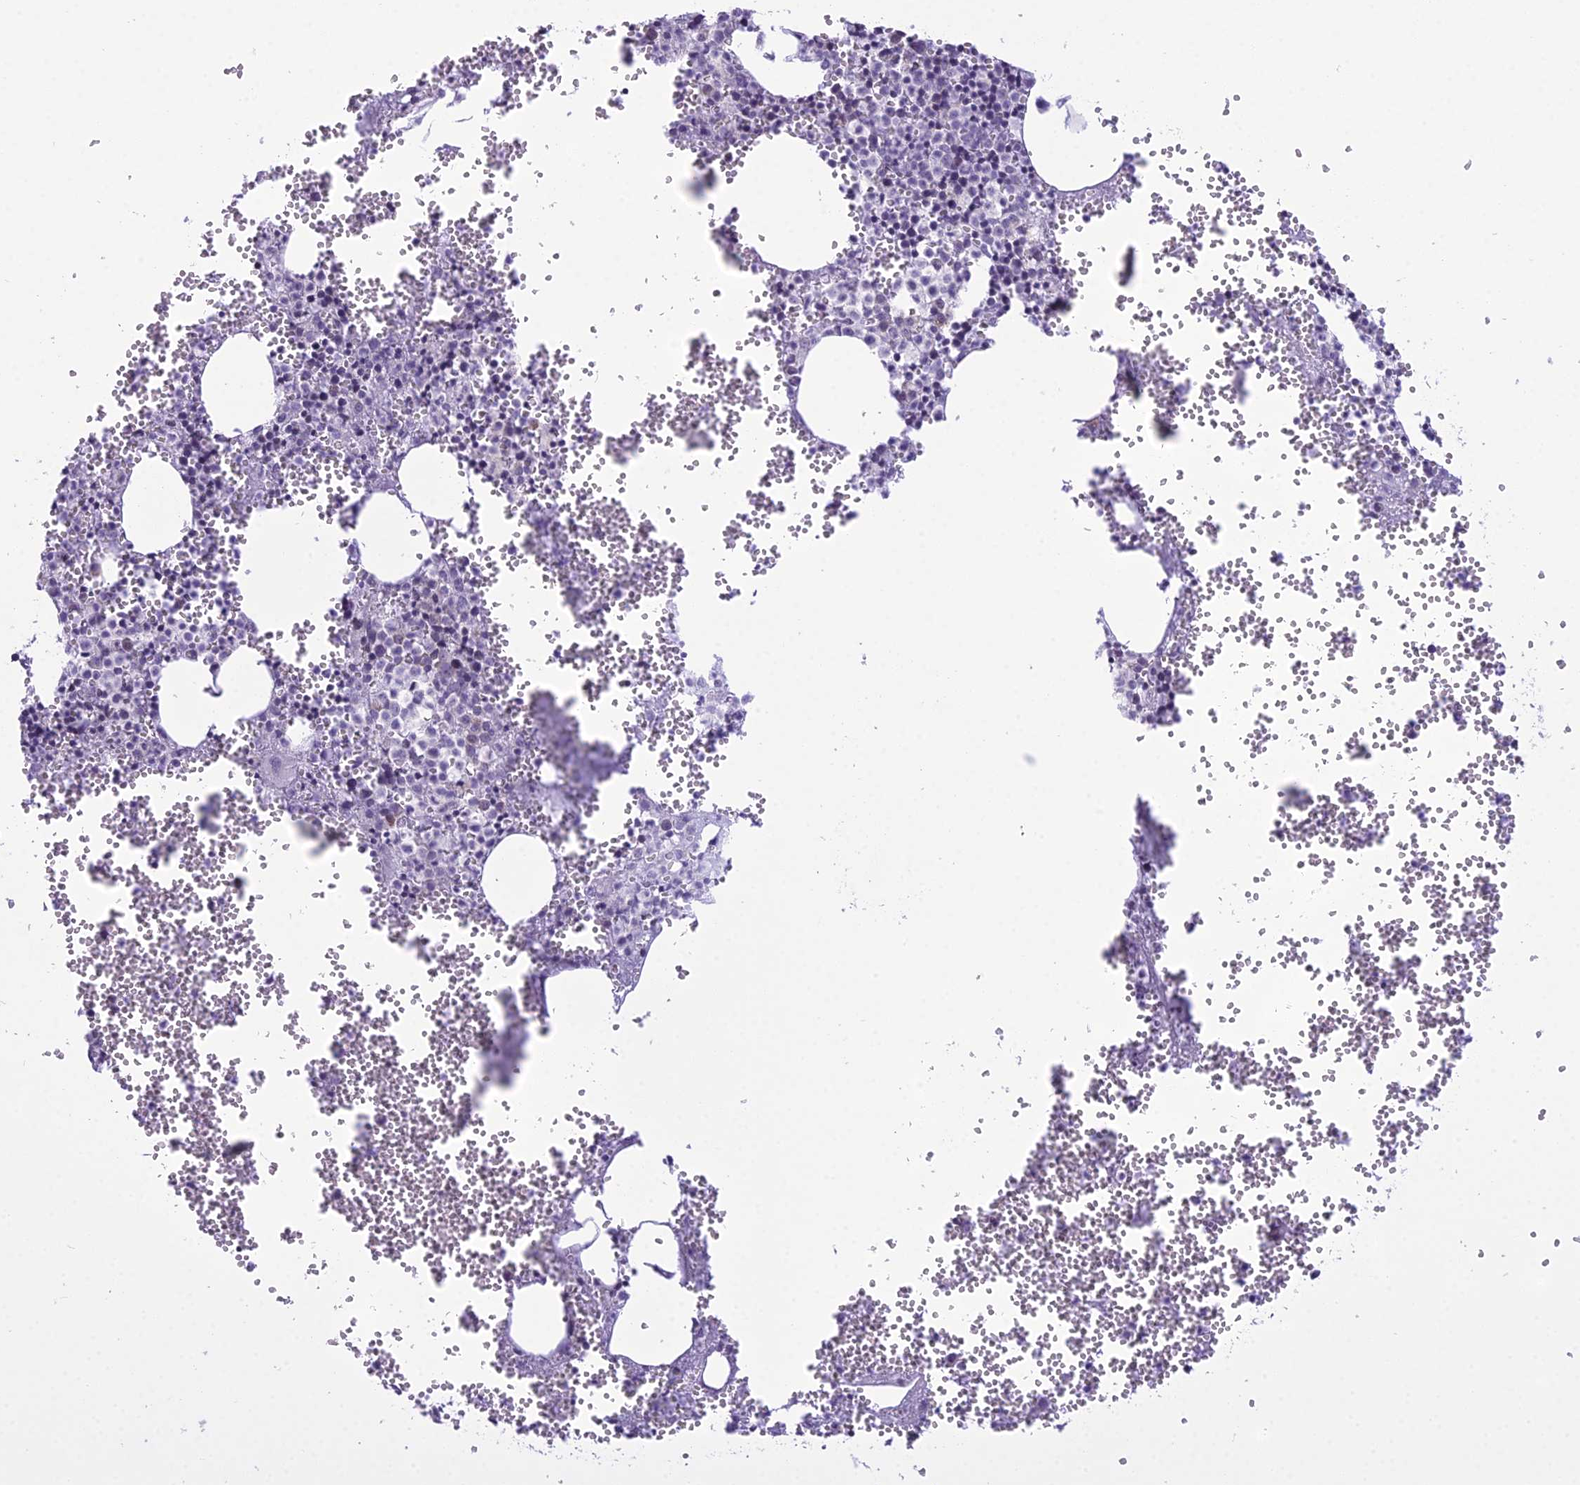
{"staining": {"intensity": "moderate", "quantity": "<25%", "location": "cytoplasmic/membranous"}, "tissue": "bone marrow", "cell_type": "Hematopoietic cells", "image_type": "normal", "snomed": [{"axis": "morphology", "description": "Normal tissue, NOS"}, {"axis": "topography", "description": "Bone marrow"}], "caption": "Bone marrow stained with immunohistochemistry (IHC) reveals moderate cytoplasmic/membranous expression in about <25% of hematopoietic cells.", "gene": "RPS26", "patient": {"sex": "female", "age": 77}}